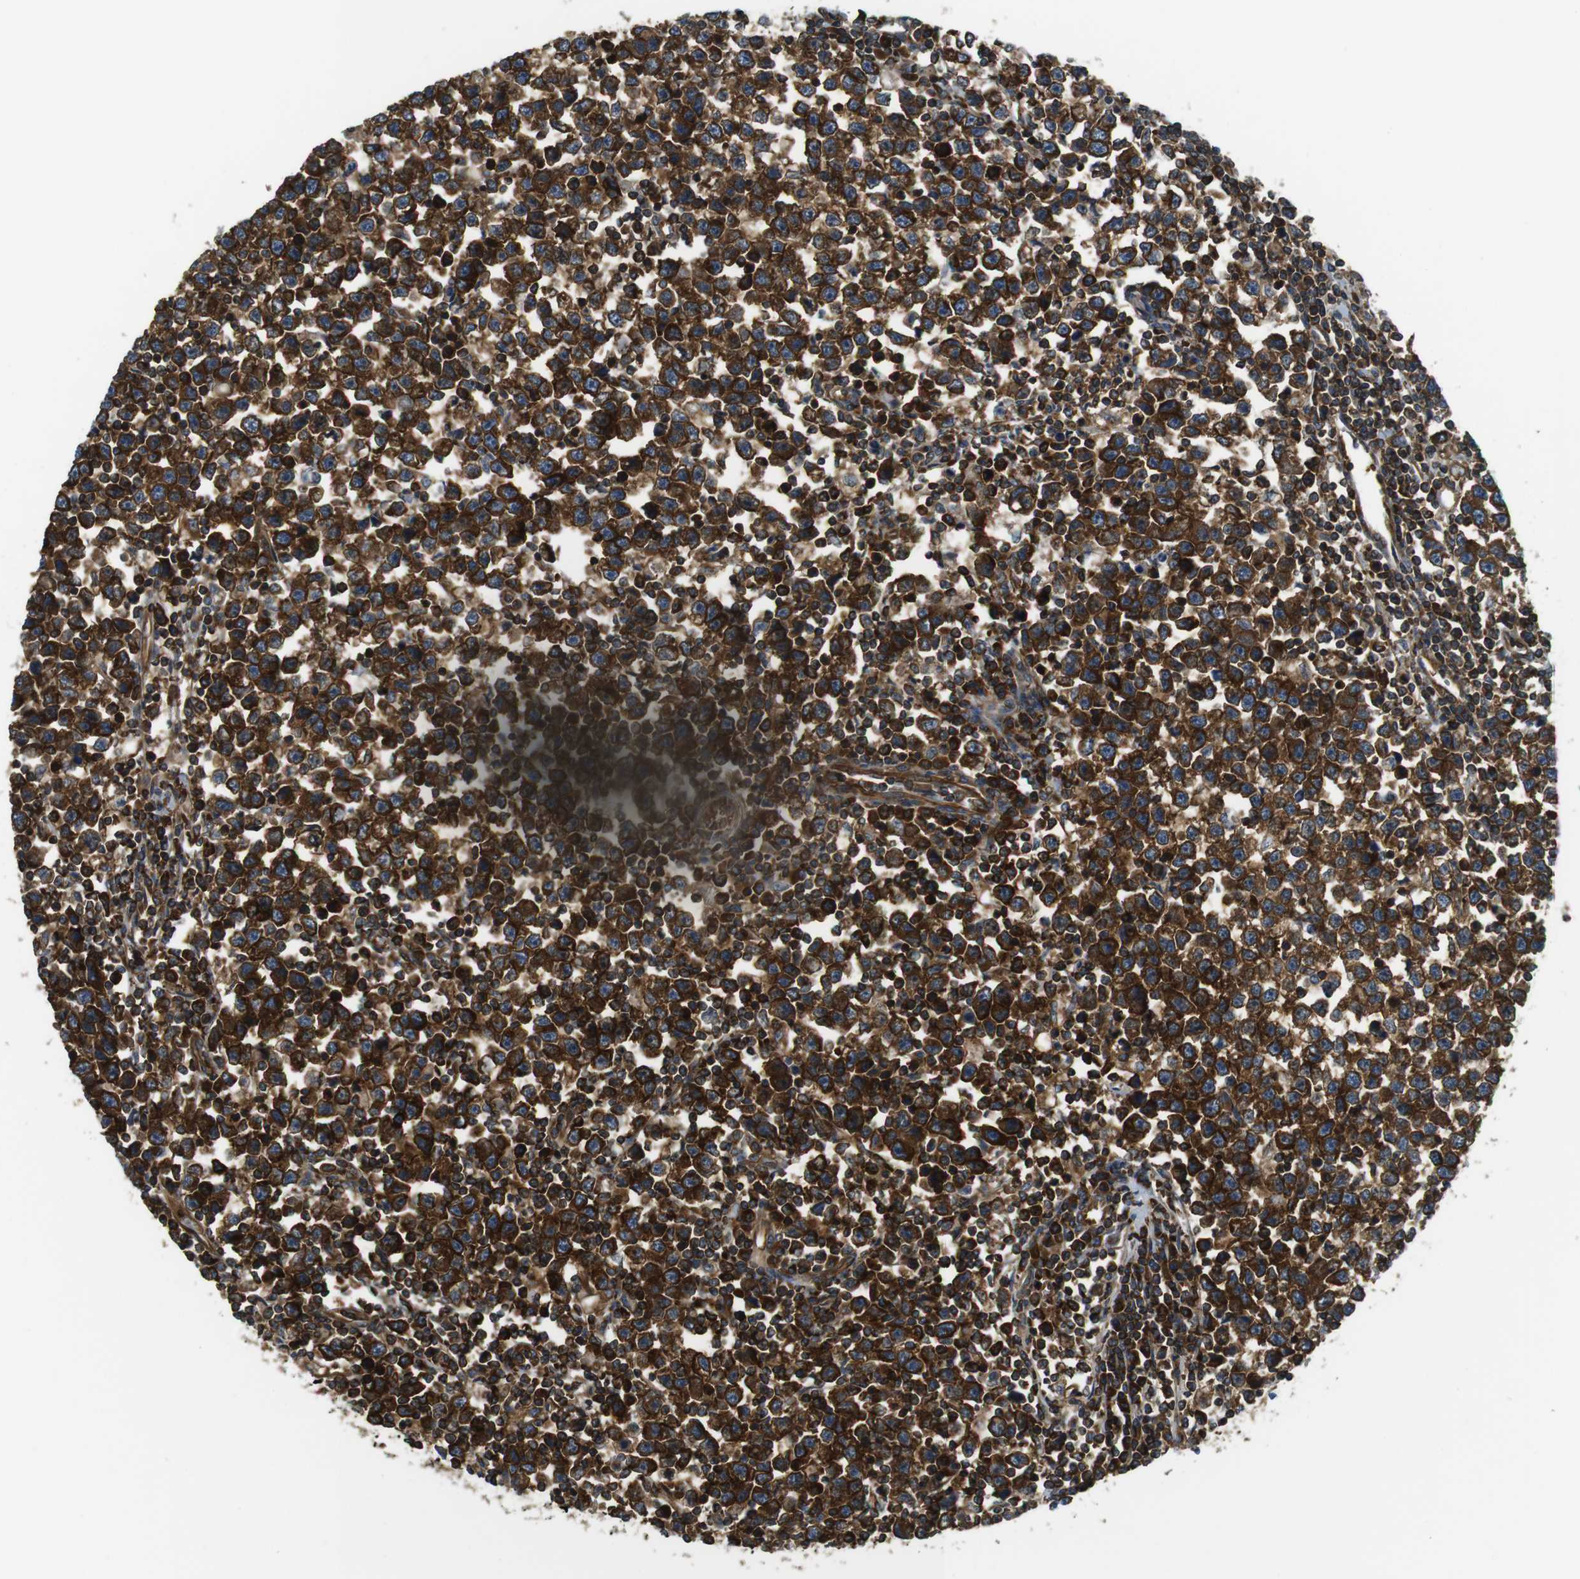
{"staining": {"intensity": "strong", "quantity": ">75%", "location": "cytoplasmic/membranous"}, "tissue": "testis cancer", "cell_type": "Tumor cells", "image_type": "cancer", "snomed": [{"axis": "morphology", "description": "Seminoma, NOS"}, {"axis": "topography", "description": "Testis"}], "caption": "Brown immunohistochemical staining in testis seminoma reveals strong cytoplasmic/membranous positivity in approximately >75% of tumor cells.", "gene": "TSC1", "patient": {"sex": "male", "age": 43}}